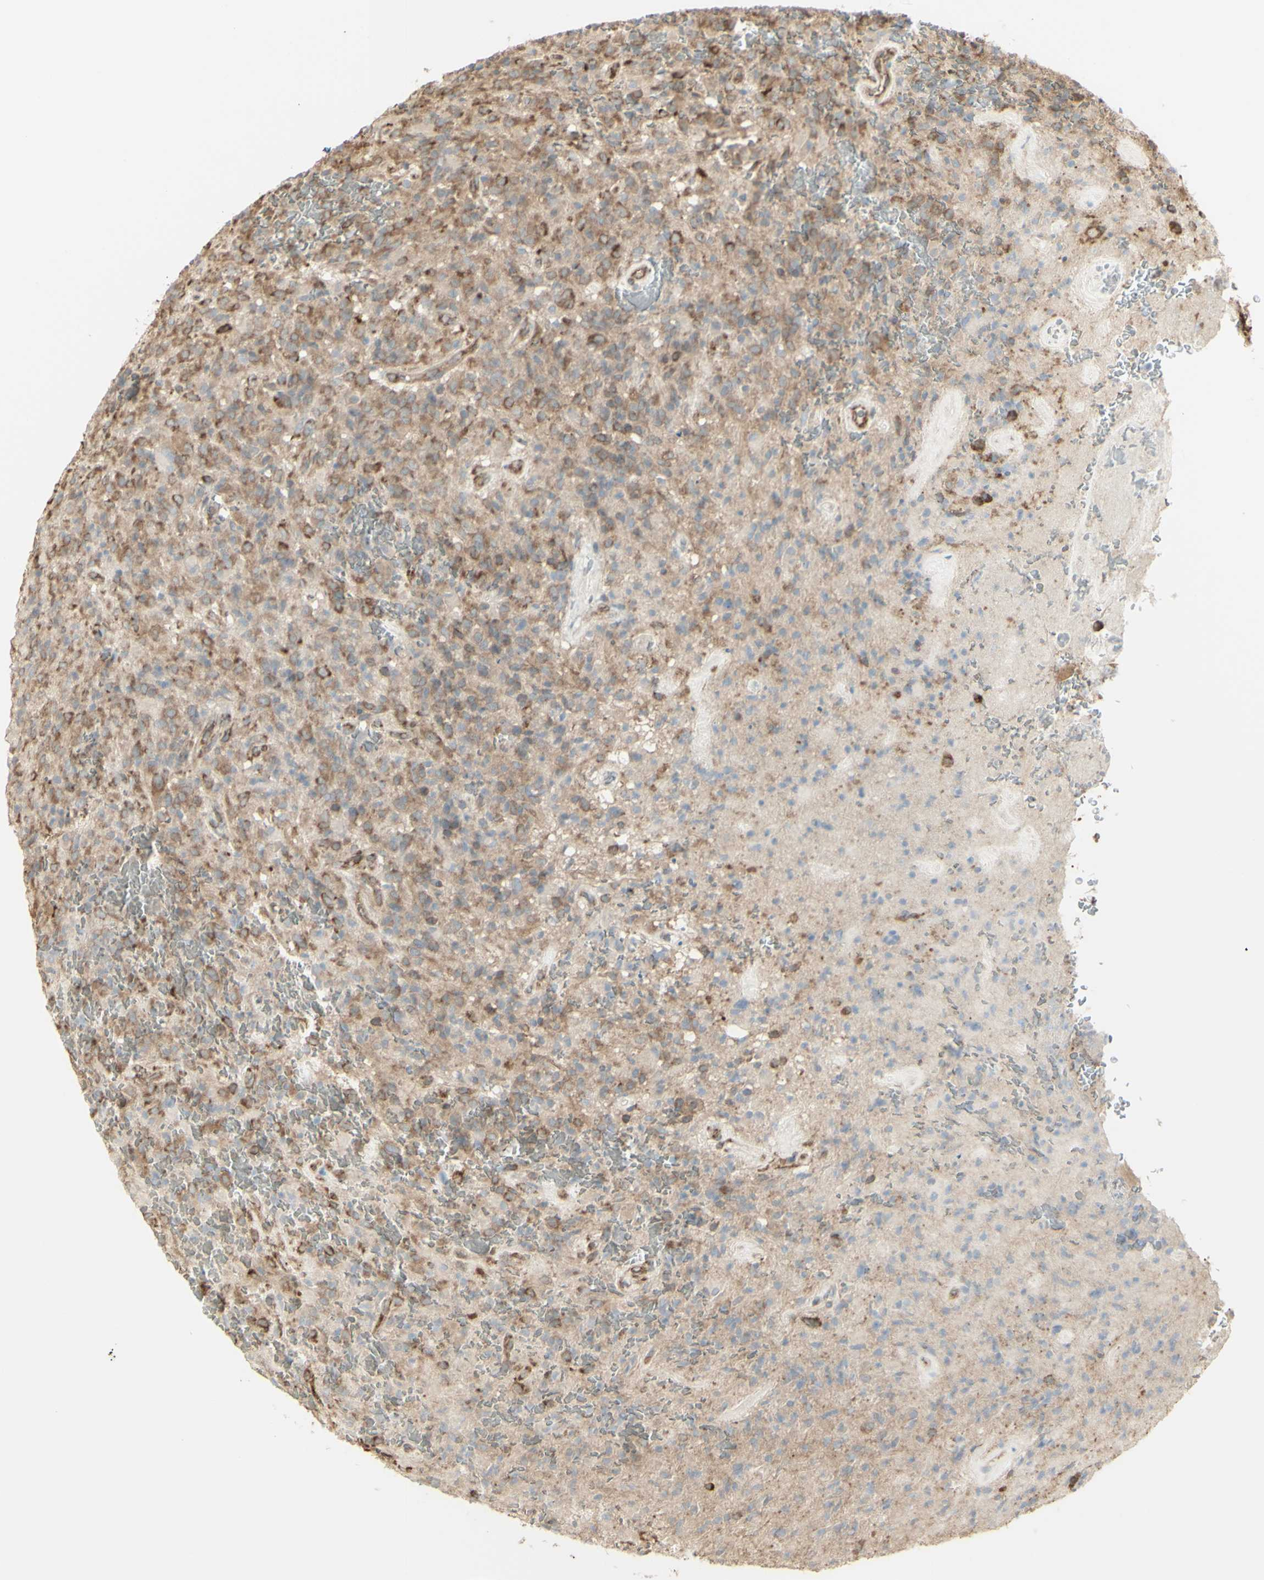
{"staining": {"intensity": "weak", "quantity": "<25%", "location": "cytoplasmic/membranous"}, "tissue": "glioma", "cell_type": "Tumor cells", "image_type": "cancer", "snomed": [{"axis": "morphology", "description": "Glioma, malignant, High grade"}, {"axis": "topography", "description": "Brain"}], "caption": "A histopathology image of glioma stained for a protein displays no brown staining in tumor cells.", "gene": "EEF1B2", "patient": {"sex": "male", "age": 71}}